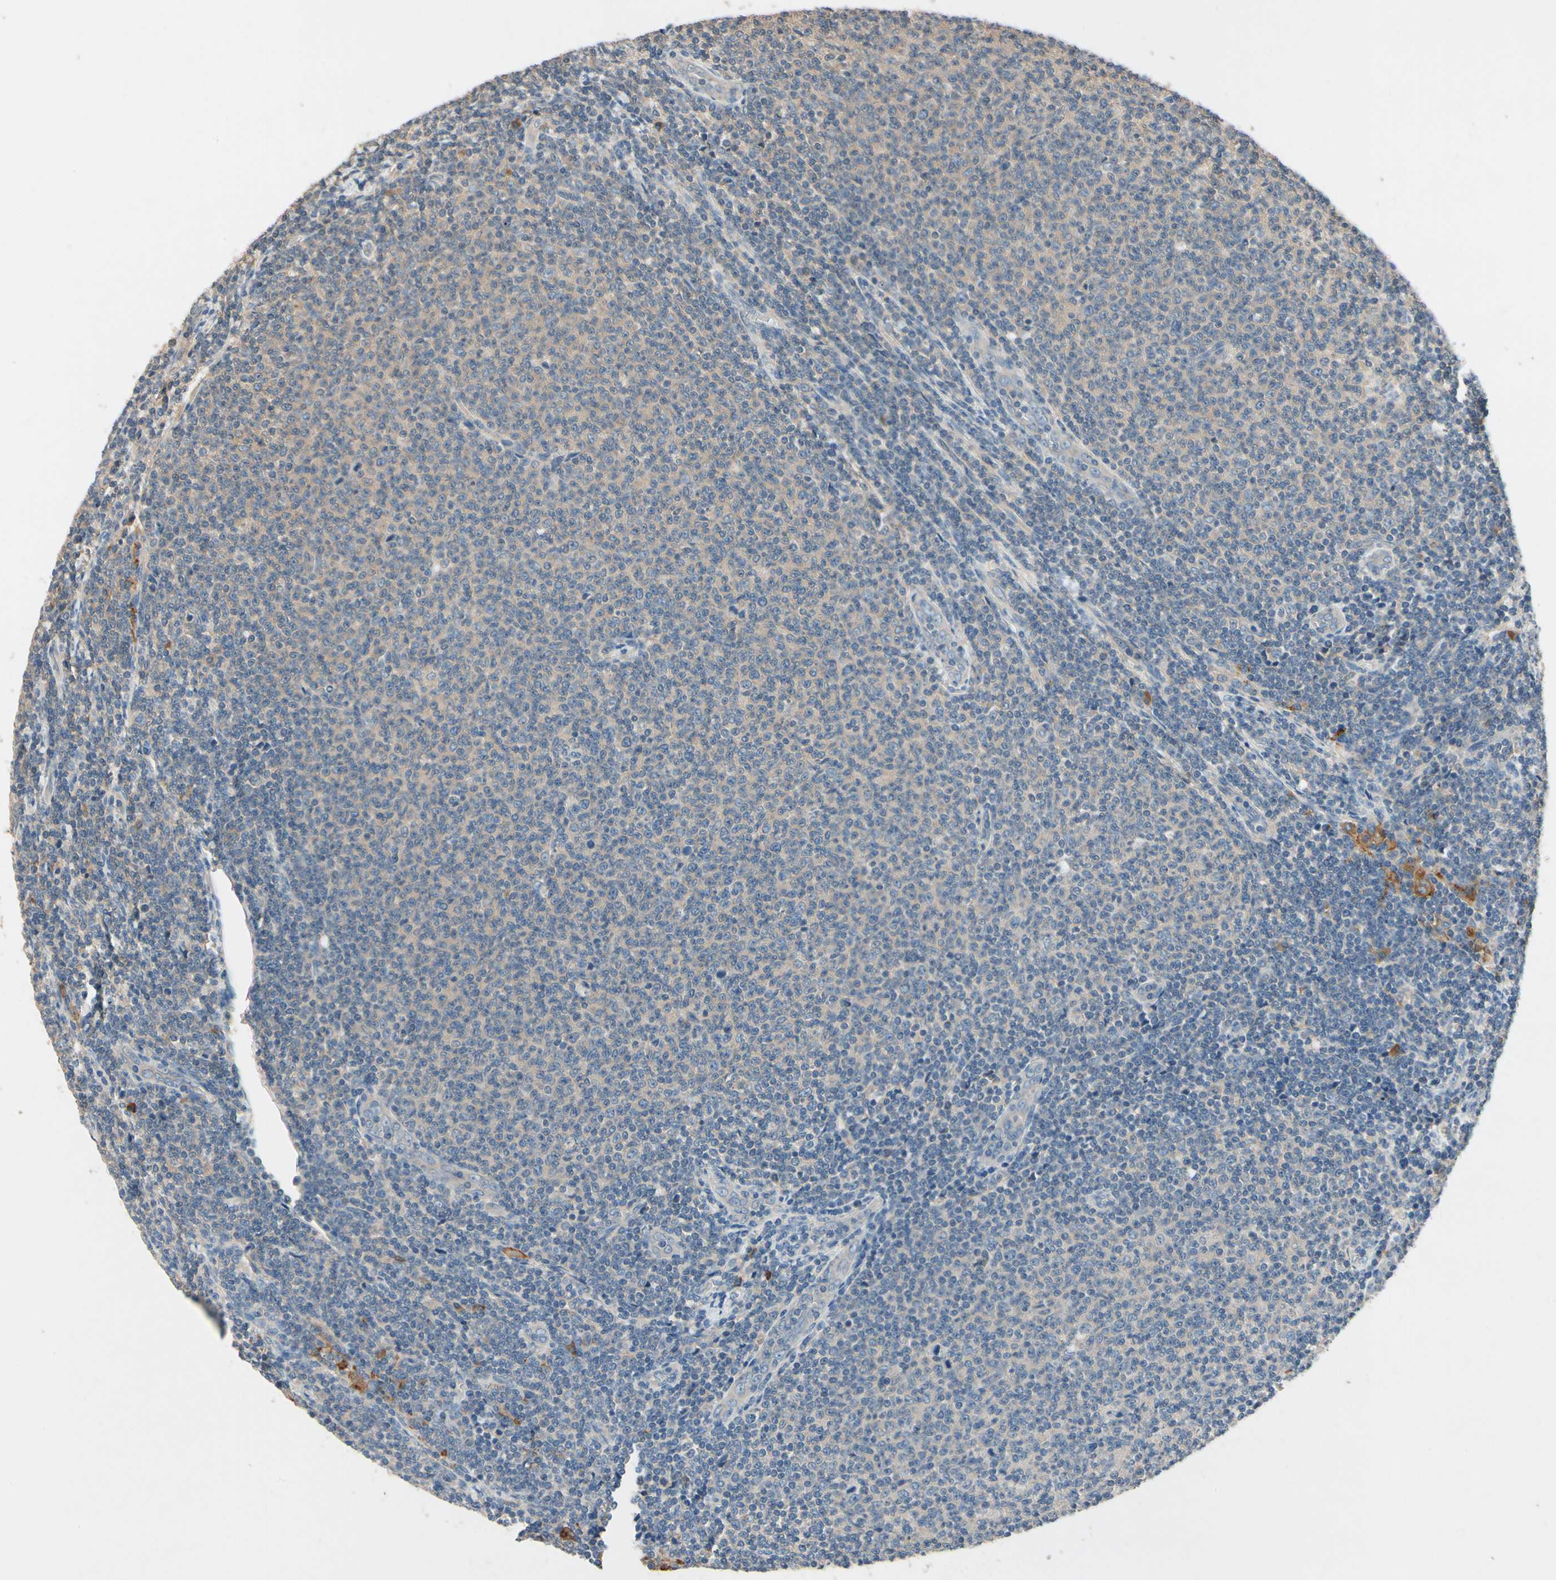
{"staining": {"intensity": "weak", "quantity": ">75%", "location": "cytoplasmic/membranous"}, "tissue": "lymphoma", "cell_type": "Tumor cells", "image_type": "cancer", "snomed": [{"axis": "morphology", "description": "Malignant lymphoma, non-Hodgkin's type, Low grade"}, {"axis": "topography", "description": "Lymph node"}], "caption": "Lymphoma stained with immunohistochemistry exhibits weak cytoplasmic/membranous expression in approximately >75% of tumor cells. The staining was performed using DAB, with brown indicating positive protein expression. Nuclei are stained blue with hematoxylin.", "gene": "IL1RL1", "patient": {"sex": "male", "age": 66}}